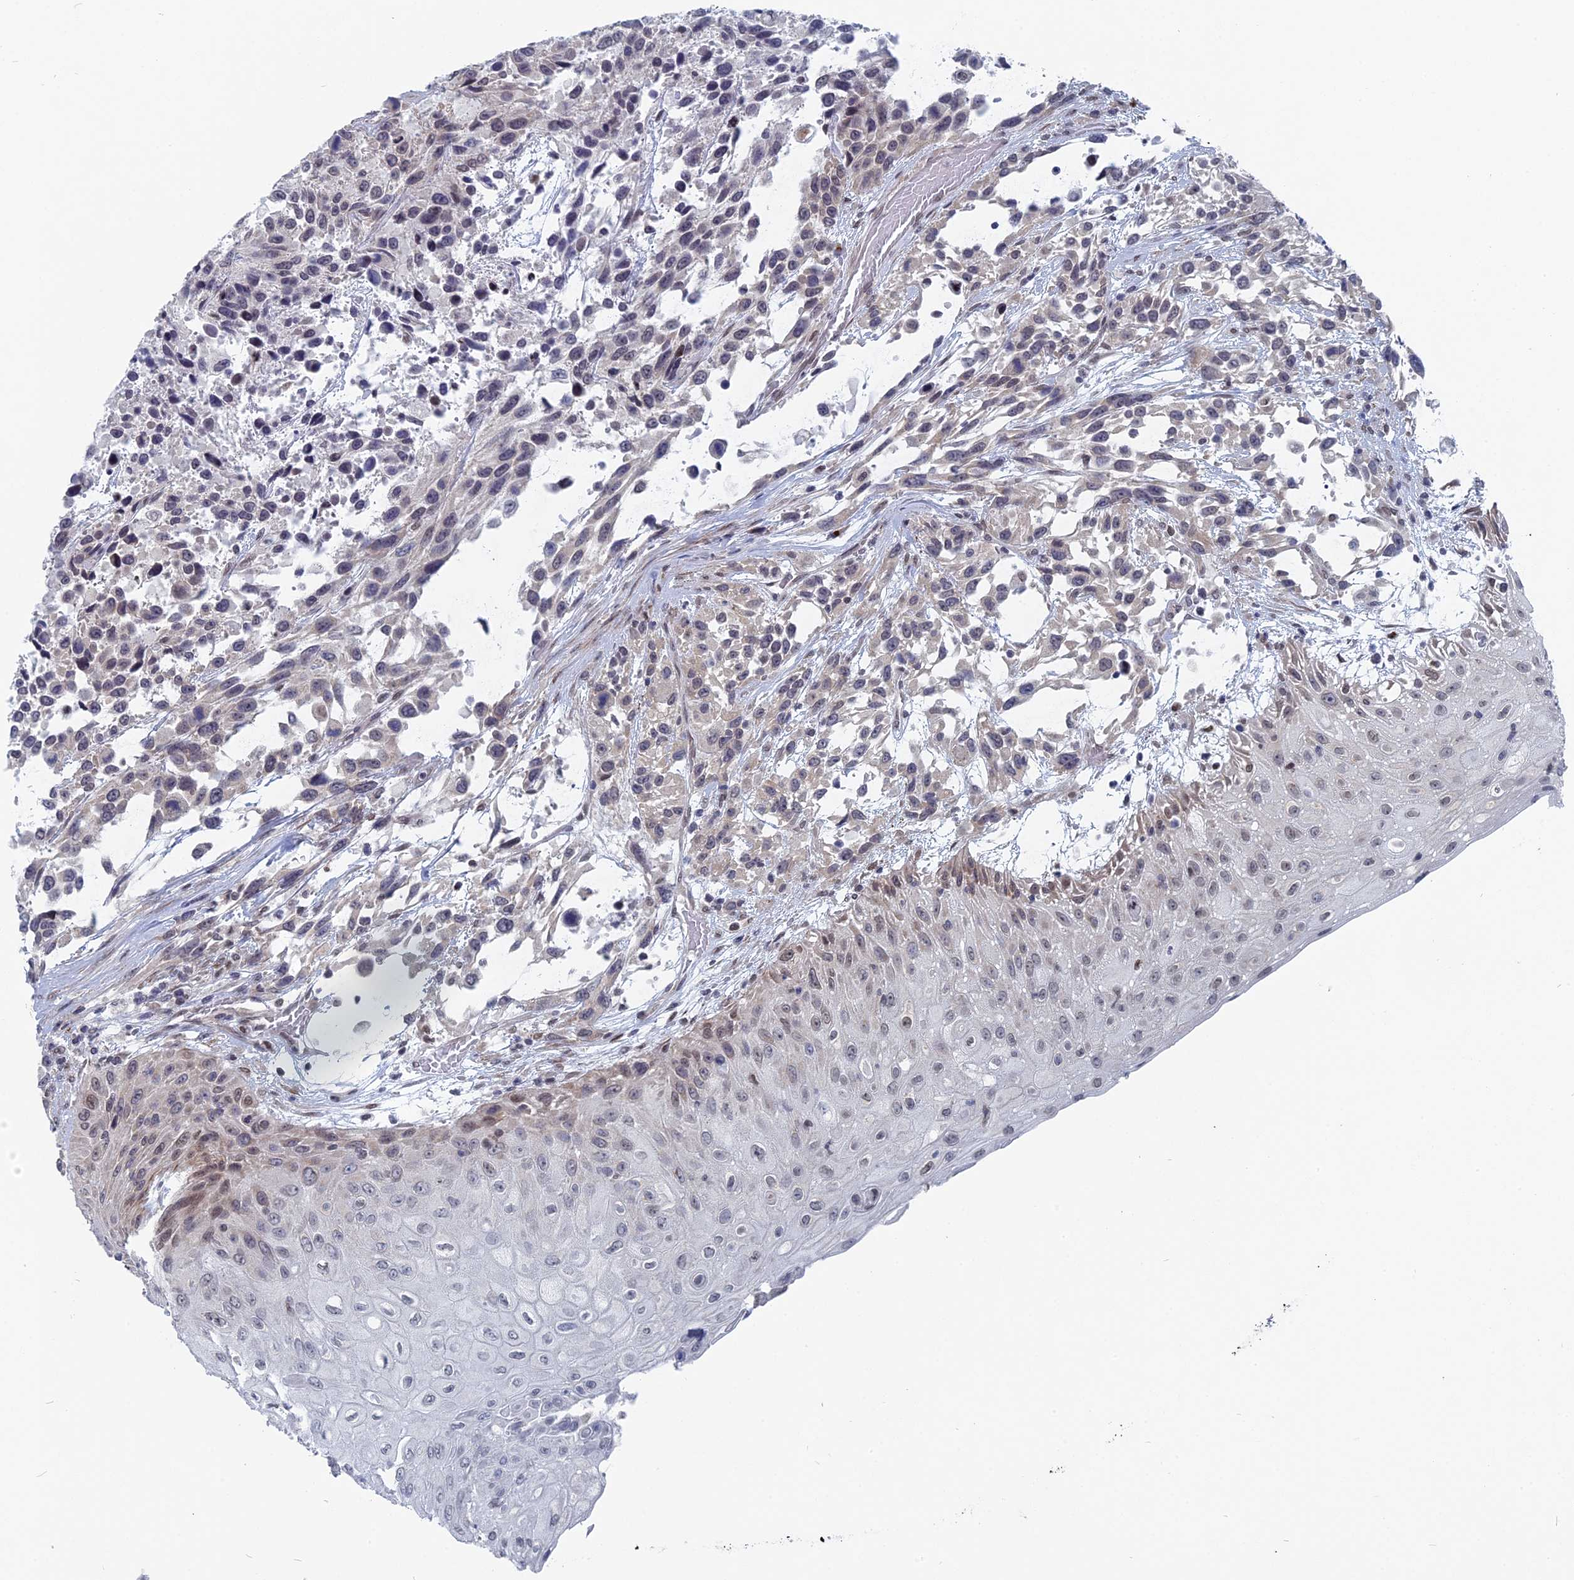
{"staining": {"intensity": "negative", "quantity": "none", "location": "none"}, "tissue": "urothelial cancer", "cell_type": "Tumor cells", "image_type": "cancer", "snomed": [{"axis": "morphology", "description": "Urothelial carcinoma, High grade"}, {"axis": "topography", "description": "Urinary bladder"}], "caption": "DAB (3,3'-diaminobenzidine) immunohistochemical staining of urothelial carcinoma (high-grade) shows no significant positivity in tumor cells.", "gene": "MTRF1", "patient": {"sex": "female", "age": 70}}